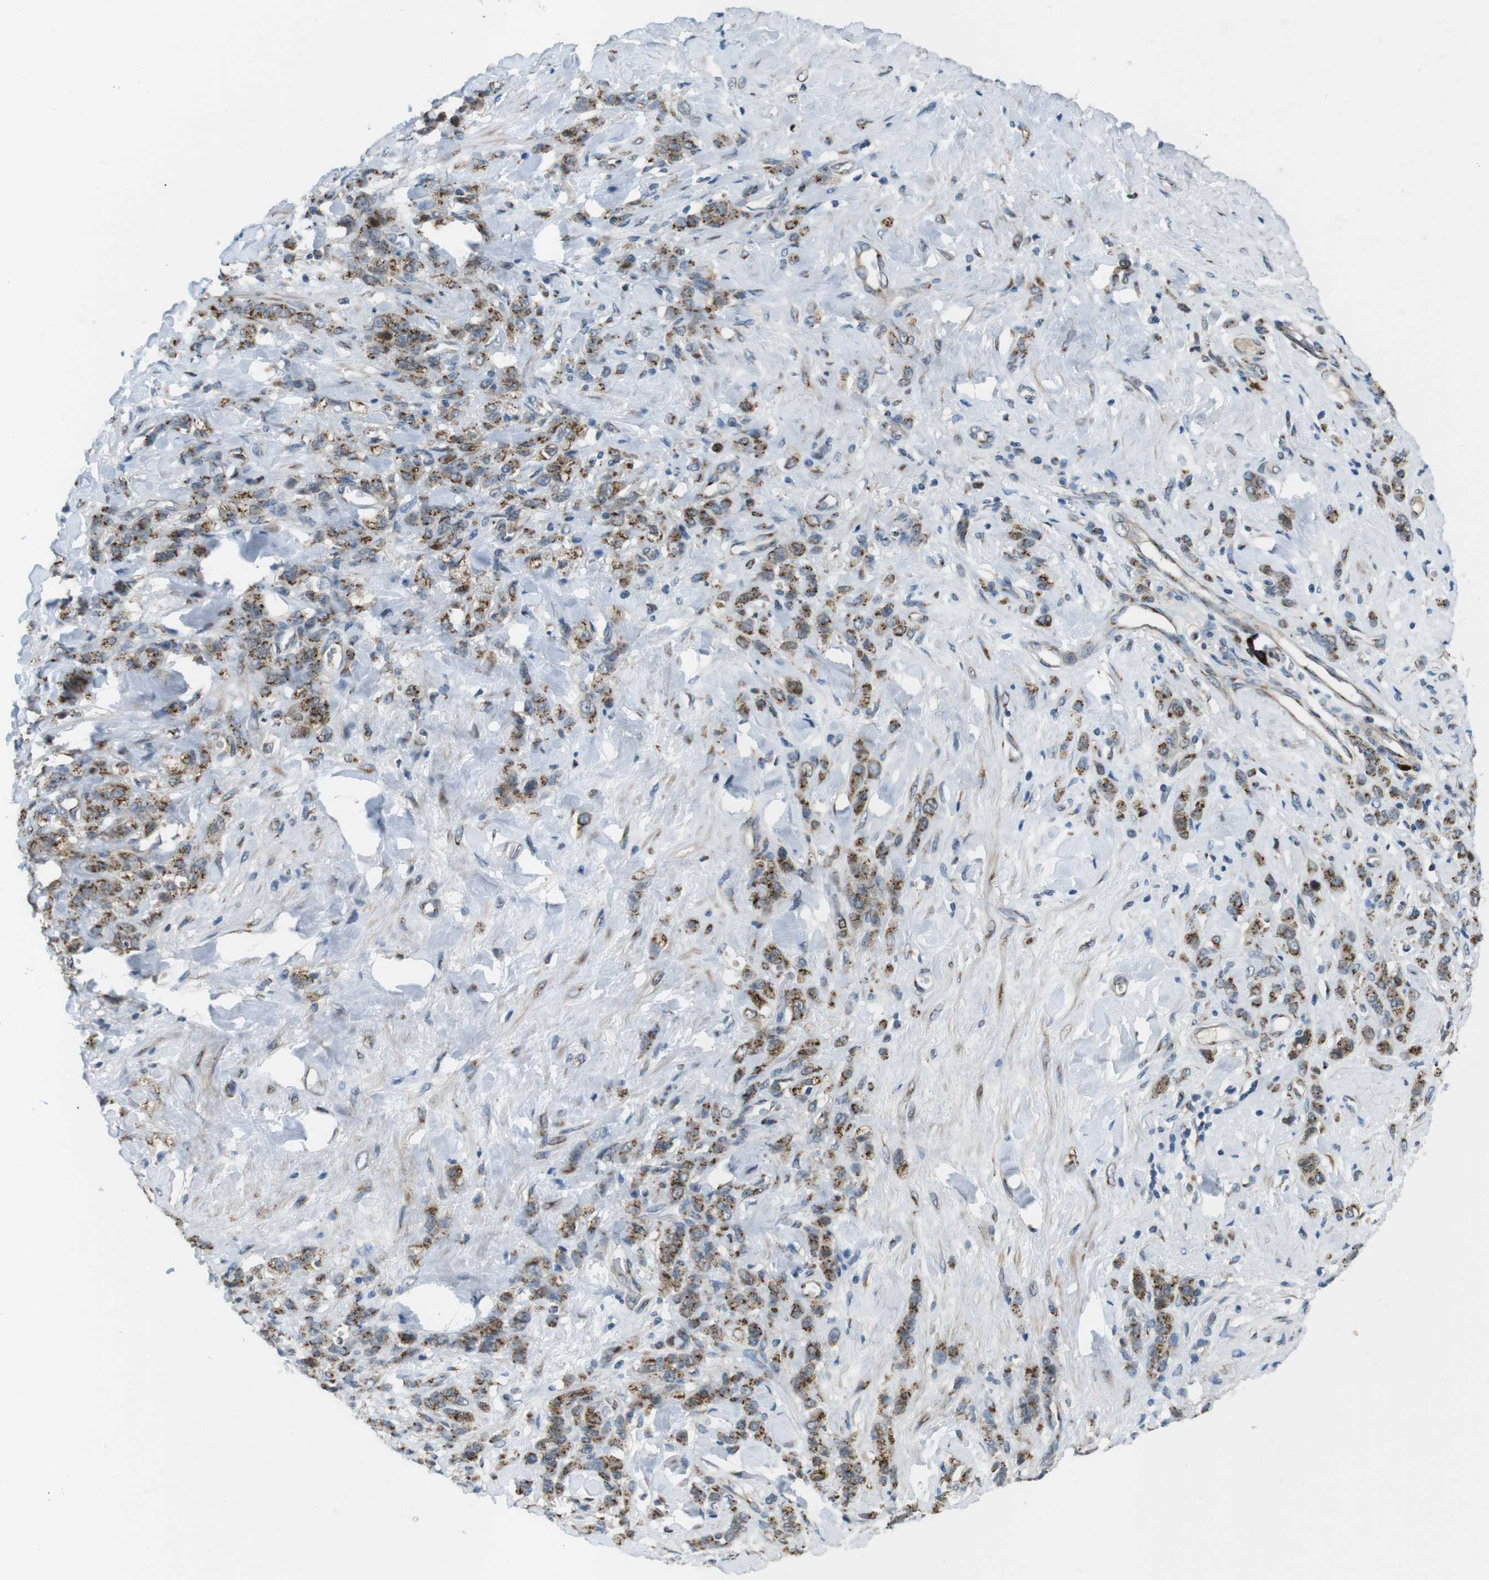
{"staining": {"intensity": "moderate", "quantity": ">75%", "location": "cytoplasmic/membranous"}, "tissue": "stomach cancer", "cell_type": "Tumor cells", "image_type": "cancer", "snomed": [{"axis": "morphology", "description": "Adenocarcinoma, NOS"}, {"axis": "topography", "description": "Stomach"}], "caption": "Moderate cytoplasmic/membranous protein staining is appreciated in approximately >75% of tumor cells in stomach cancer (adenocarcinoma).", "gene": "ZFPL1", "patient": {"sex": "male", "age": 82}}